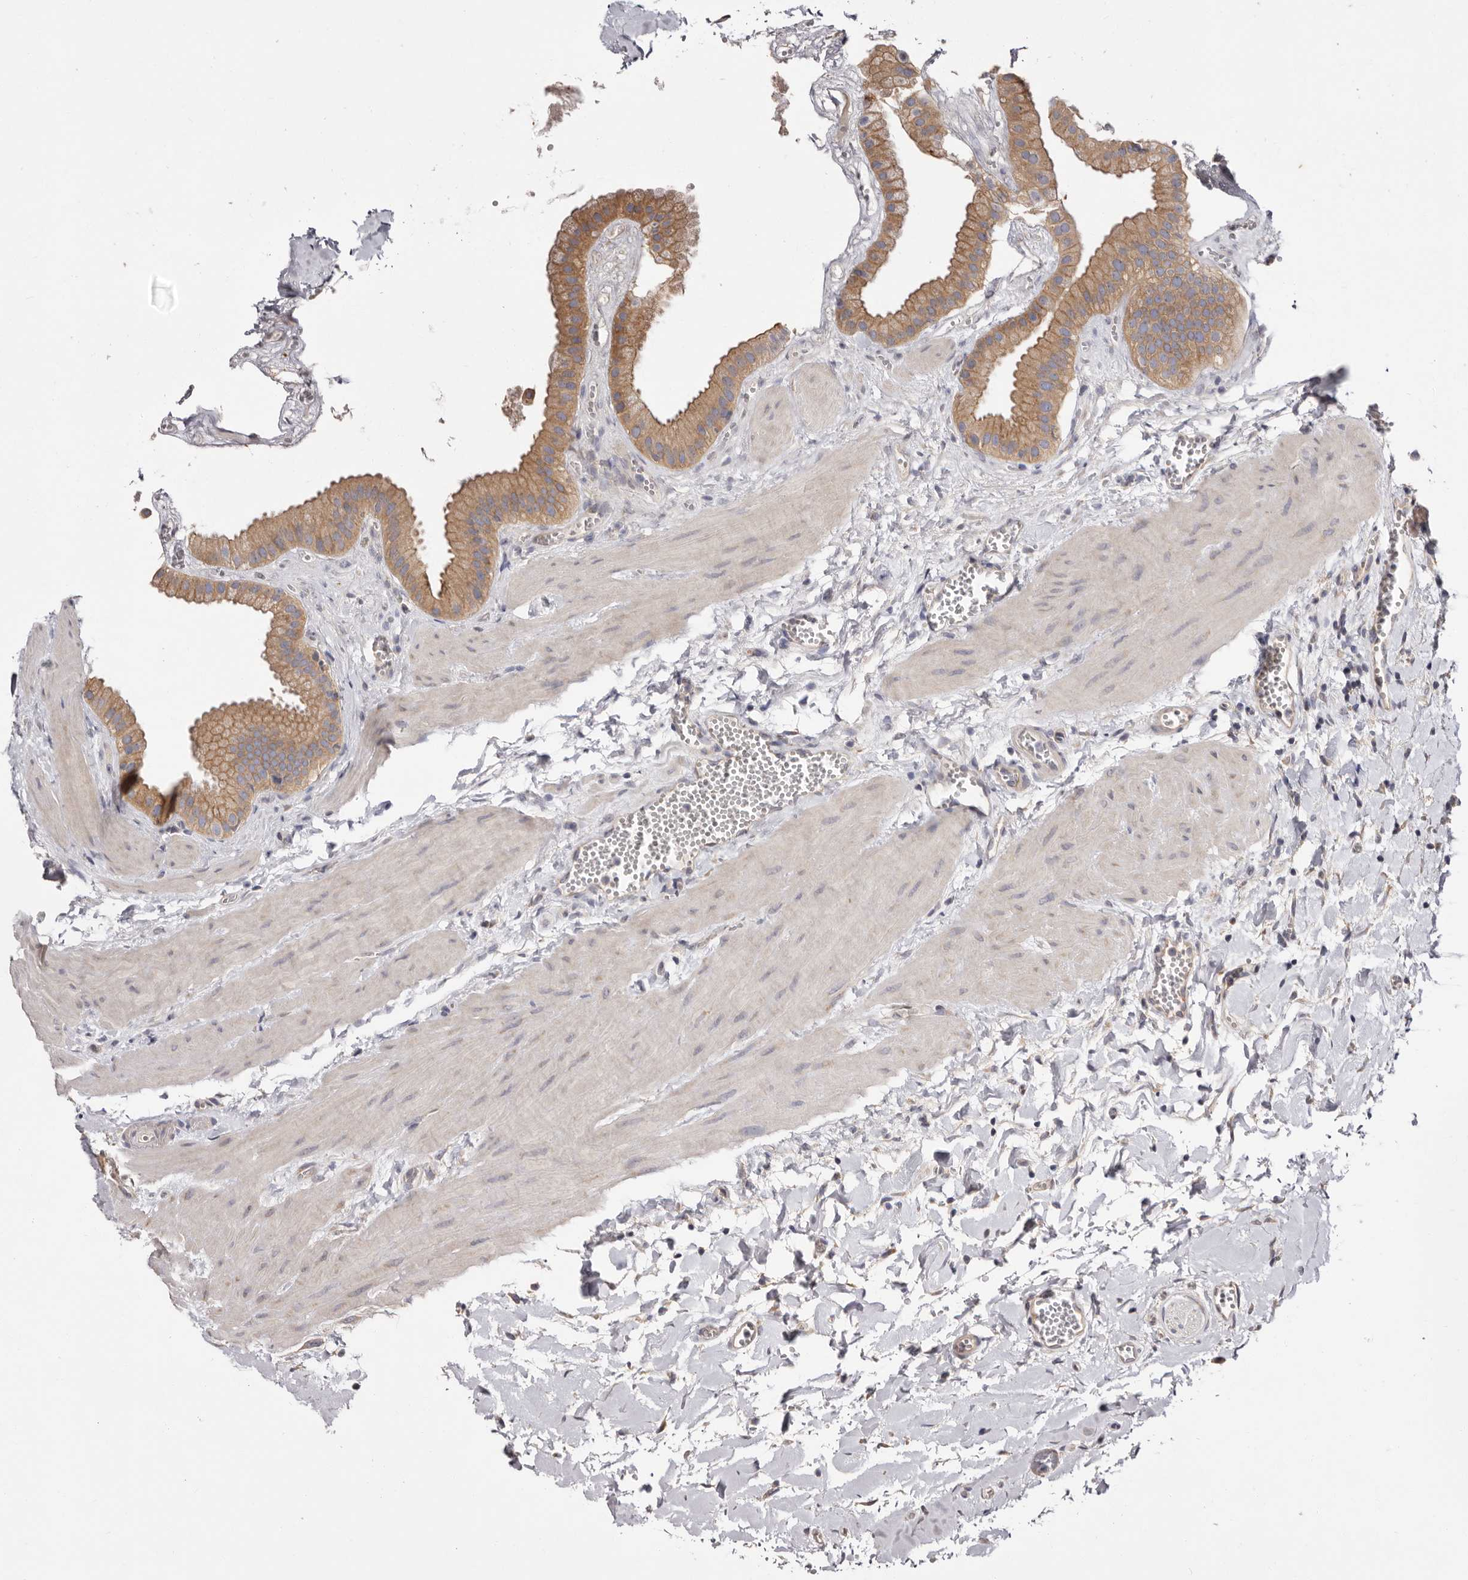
{"staining": {"intensity": "moderate", "quantity": ">75%", "location": "cytoplasmic/membranous"}, "tissue": "gallbladder", "cell_type": "Glandular cells", "image_type": "normal", "snomed": [{"axis": "morphology", "description": "Normal tissue, NOS"}, {"axis": "topography", "description": "Gallbladder"}], "caption": "The immunohistochemical stain labels moderate cytoplasmic/membranous expression in glandular cells of benign gallbladder. The staining was performed using DAB (3,3'-diaminobenzidine) to visualize the protein expression in brown, while the nuclei were stained in blue with hematoxylin (Magnification: 20x).", "gene": "FAM167B", "patient": {"sex": "male", "age": 55}}